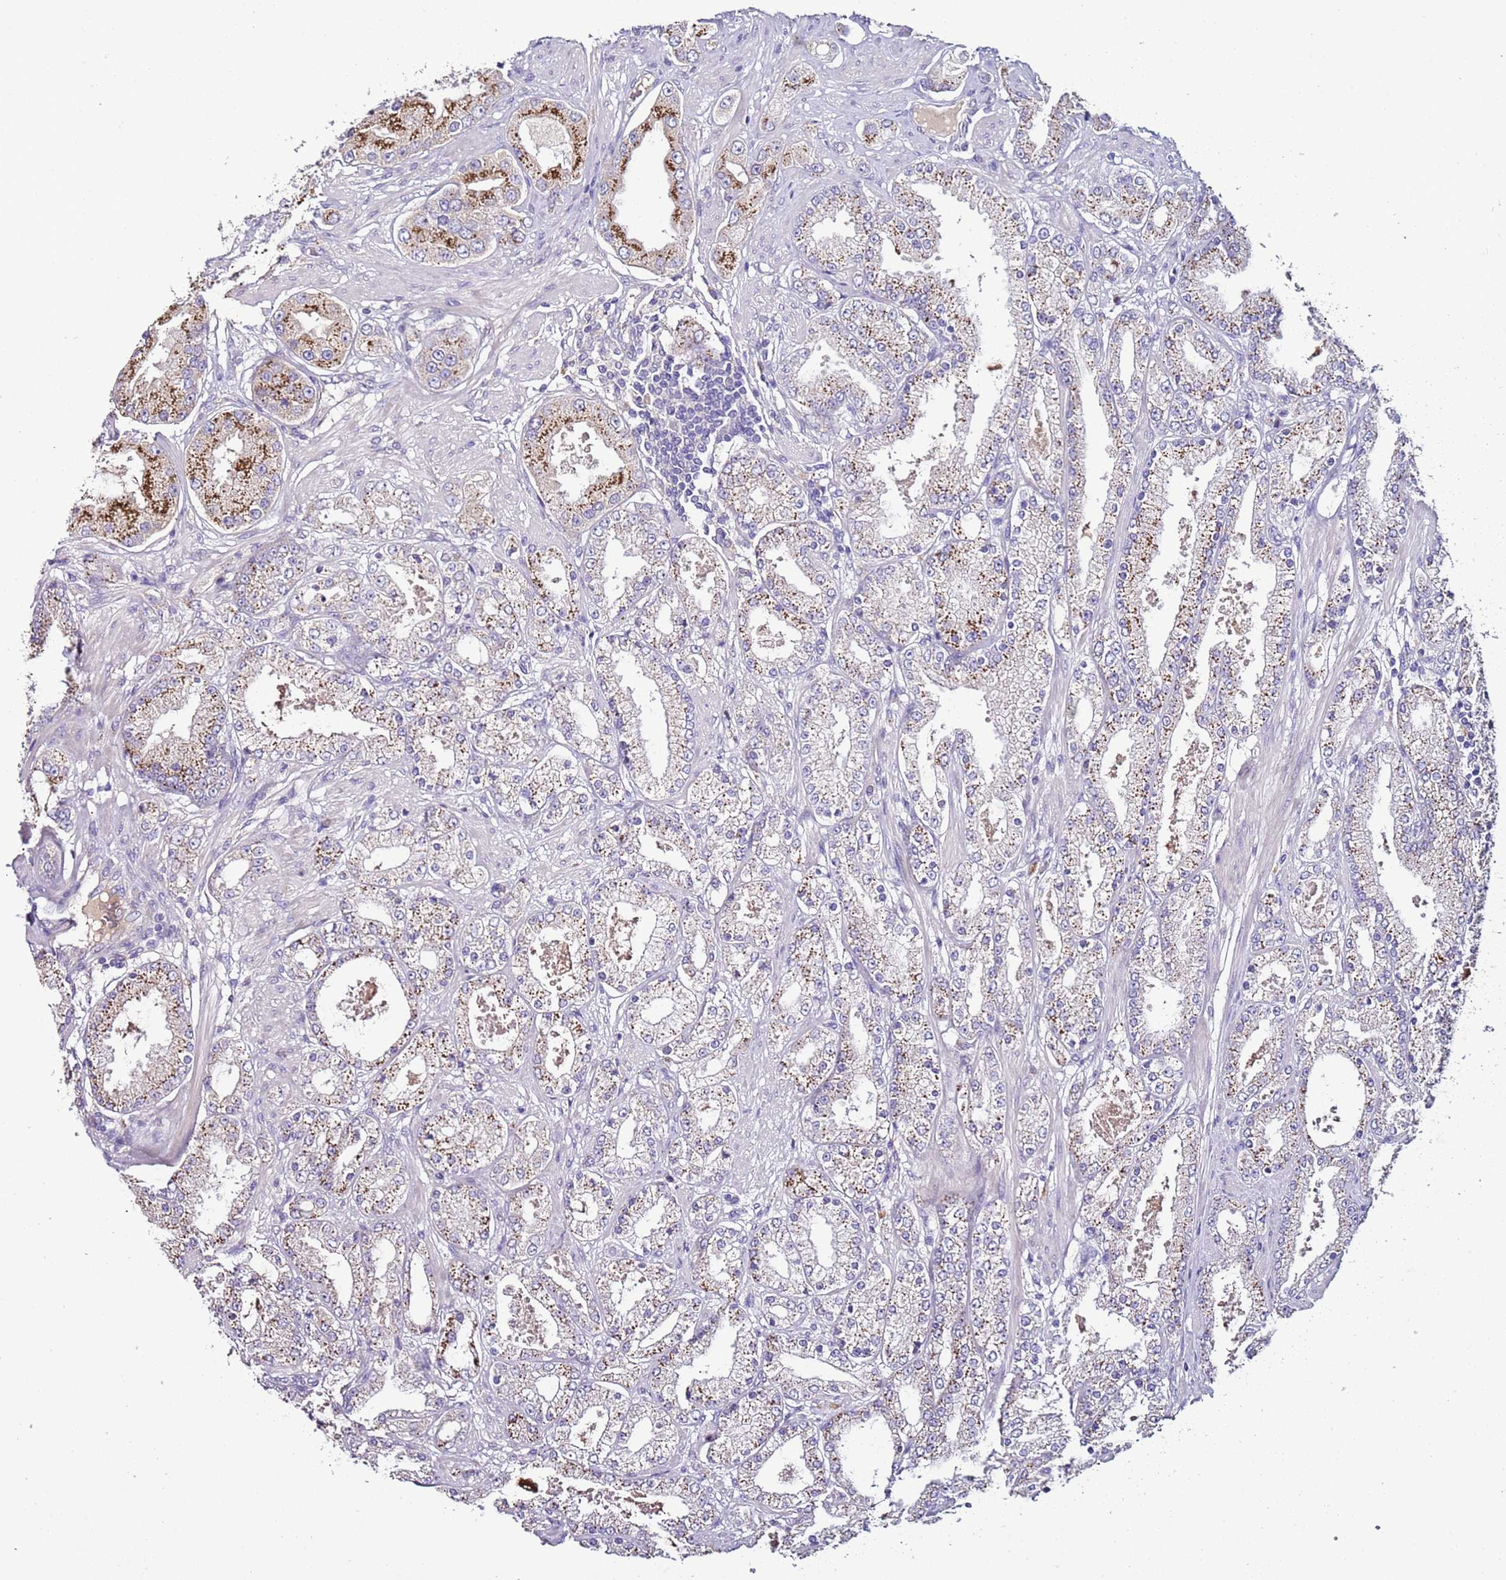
{"staining": {"intensity": "strong", "quantity": "<25%", "location": "cytoplasmic/membranous"}, "tissue": "prostate cancer", "cell_type": "Tumor cells", "image_type": "cancer", "snomed": [{"axis": "morphology", "description": "Adenocarcinoma, High grade"}, {"axis": "topography", "description": "Prostate"}], "caption": "Human prostate adenocarcinoma (high-grade) stained with a protein marker demonstrates strong staining in tumor cells.", "gene": "FAM20A", "patient": {"sex": "male", "age": 68}}